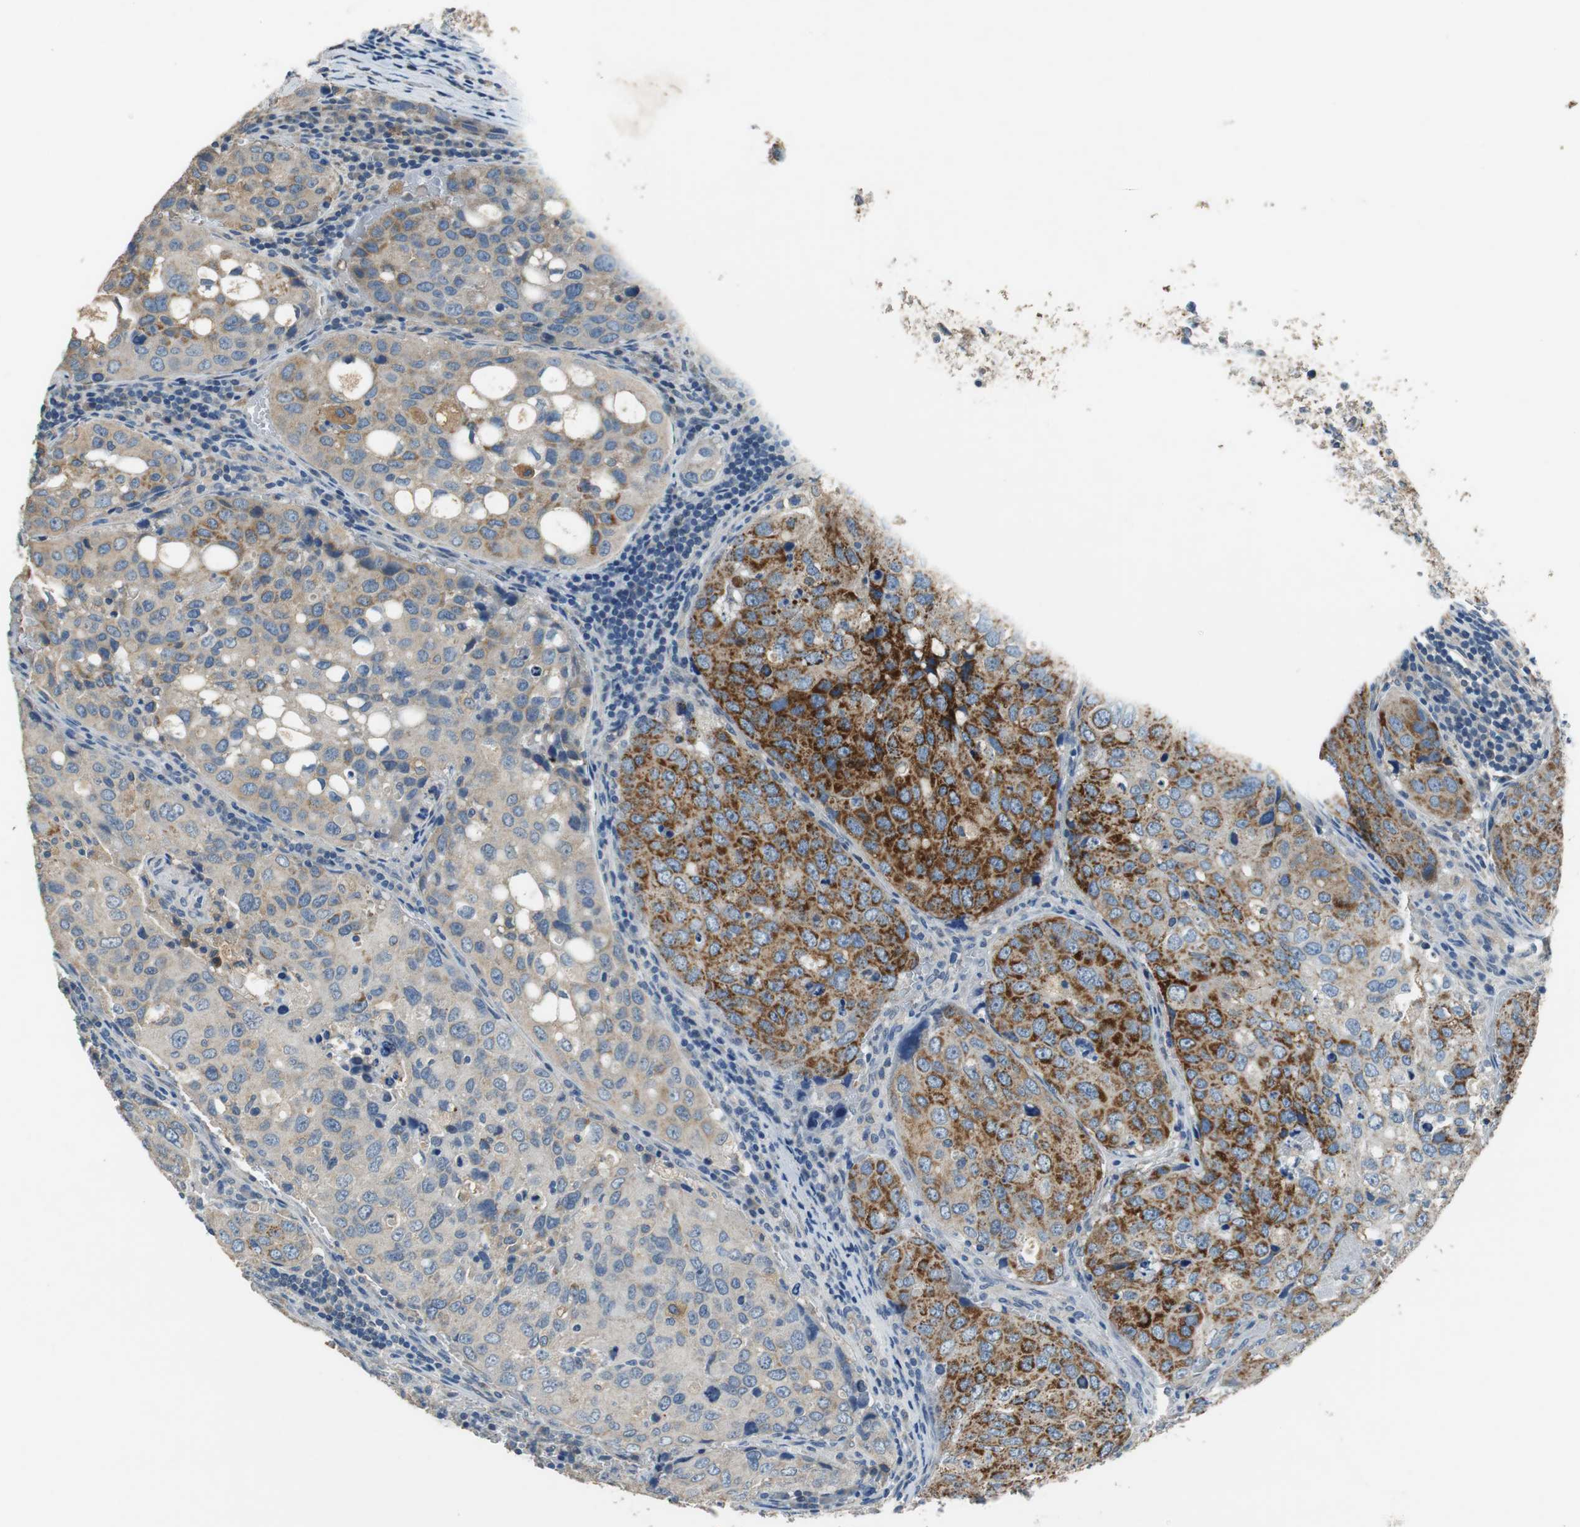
{"staining": {"intensity": "strong", "quantity": "25%-75%", "location": "cytoplasmic/membranous"}, "tissue": "urothelial cancer", "cell_type": "Tumor cells", "image_type": "cancer", "snomed": [{"axis": "morphology", "description": "Urothelial carcinoma, High grade"}, {"axis": "topography", "description": "Lymph node"}, {"axis": "topography", "description": "Urinary bladder"}], "caption": "Immunohistochemical staining of high-grade urothelial carcinoma displays strong cytoplasmic/membranous protein expression in about 25%-75% of tumor cells. (DAB = brown stain, brightfield microscopy at high magnification).", "gene": "ALDH4A1", "patient": {"sex": "male", "age": 51}}